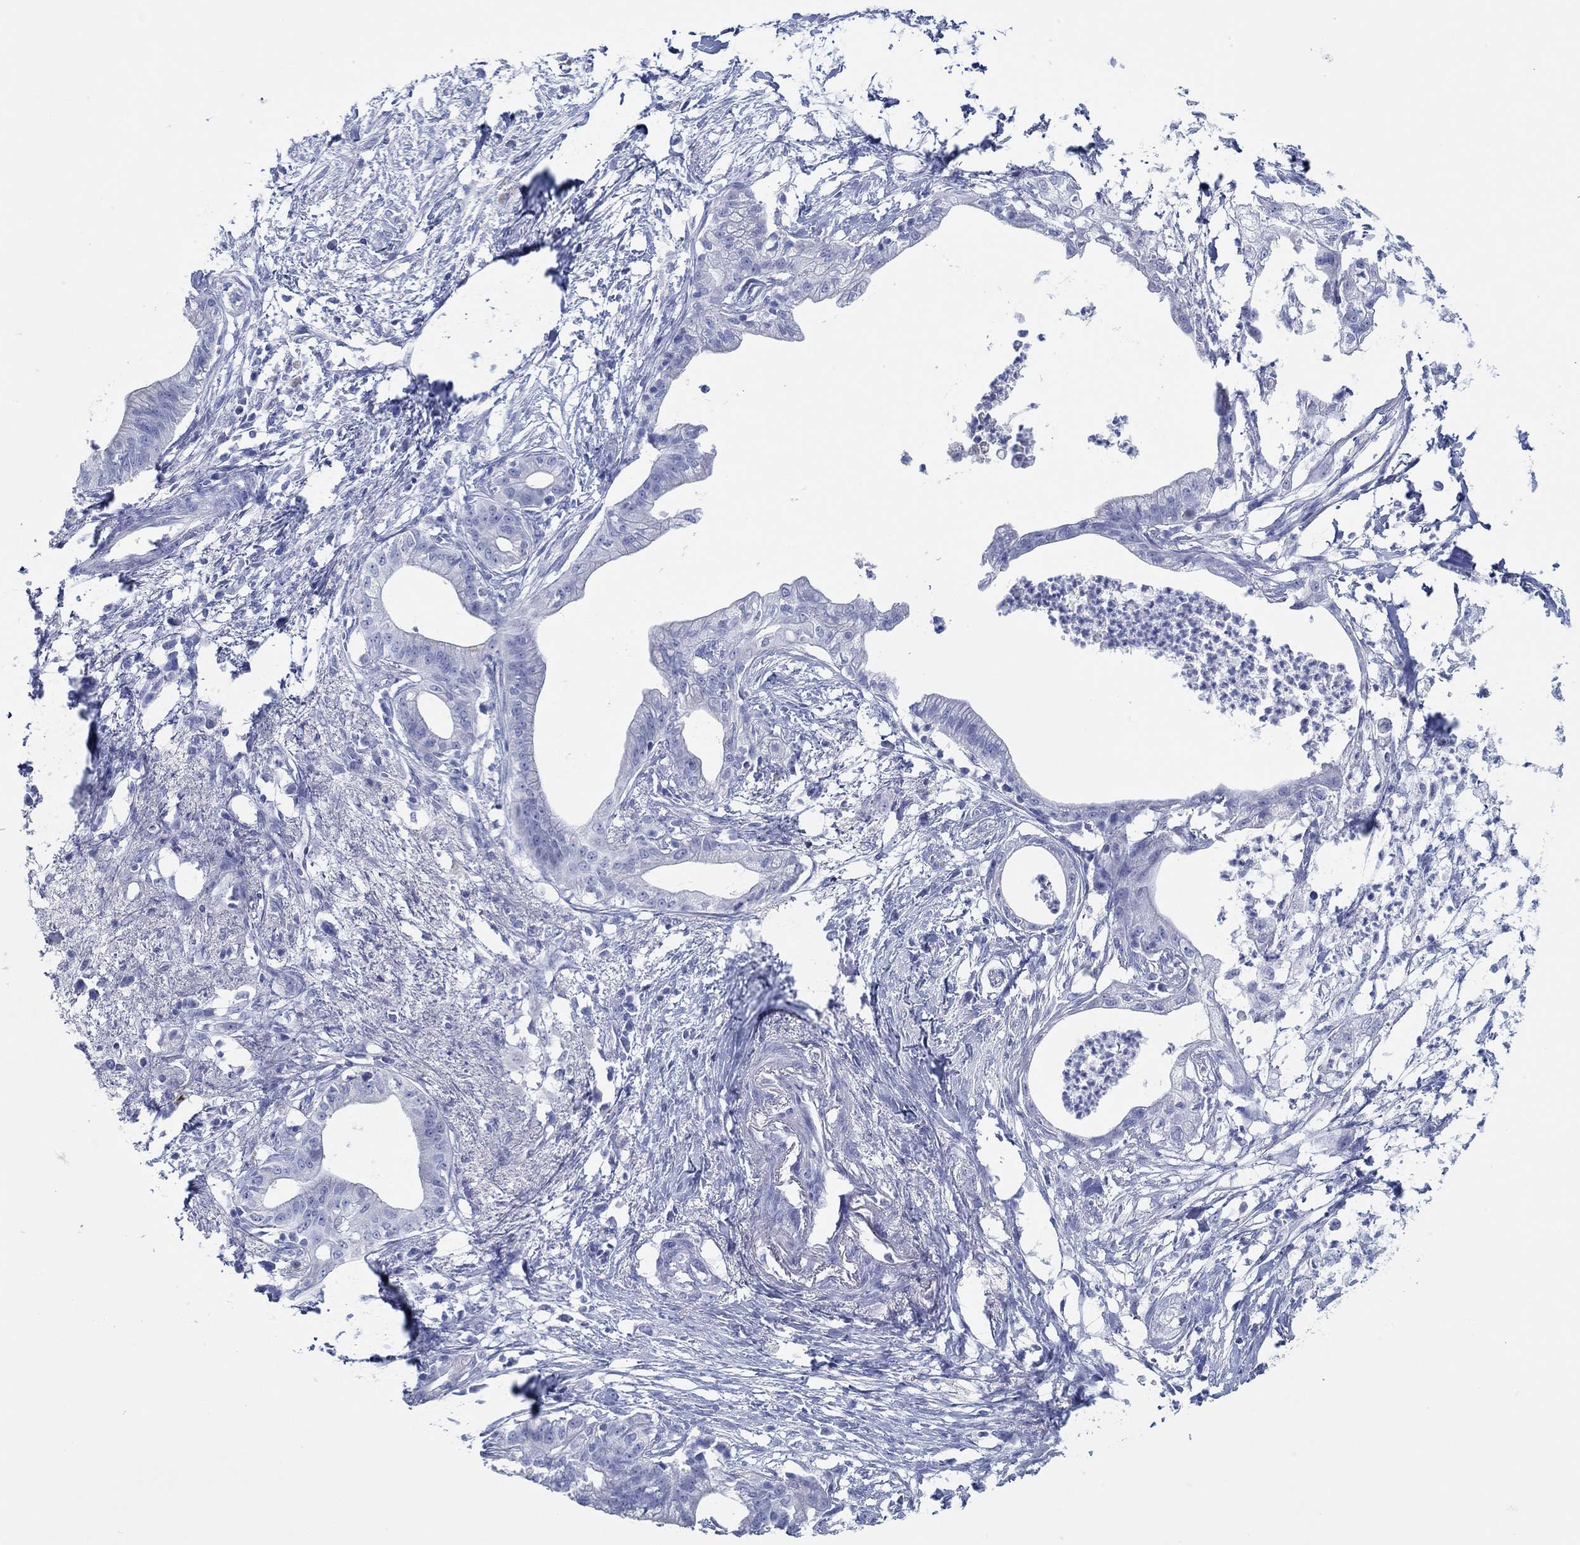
{"staining": {"intensity": "negative", "quantity": "none", "location": "none"}, "tissue": "pancreatic cancer", "cell_type": "Tumor cells", "image_type": "cancer", "snomed": [{"axis": "morphology", "description": "Normal tissue, NOS"}, {"axis": "morphology", "description": "Adenocarcinoma, NOS"}, {"axis": "topography", "description": "Pancreas"}], "caption": "Tumor cells show no significant staining in pancreatic cancer (adenocarcinoma). (Stains: DAB (3,3'-diaminobenzidine) IHC with hematoxylin counter stain, Microscopy: brightfield microscopy at high magnification).", "gene": "IGFBP6", "patient": {"sex": "female", "age": 58}}